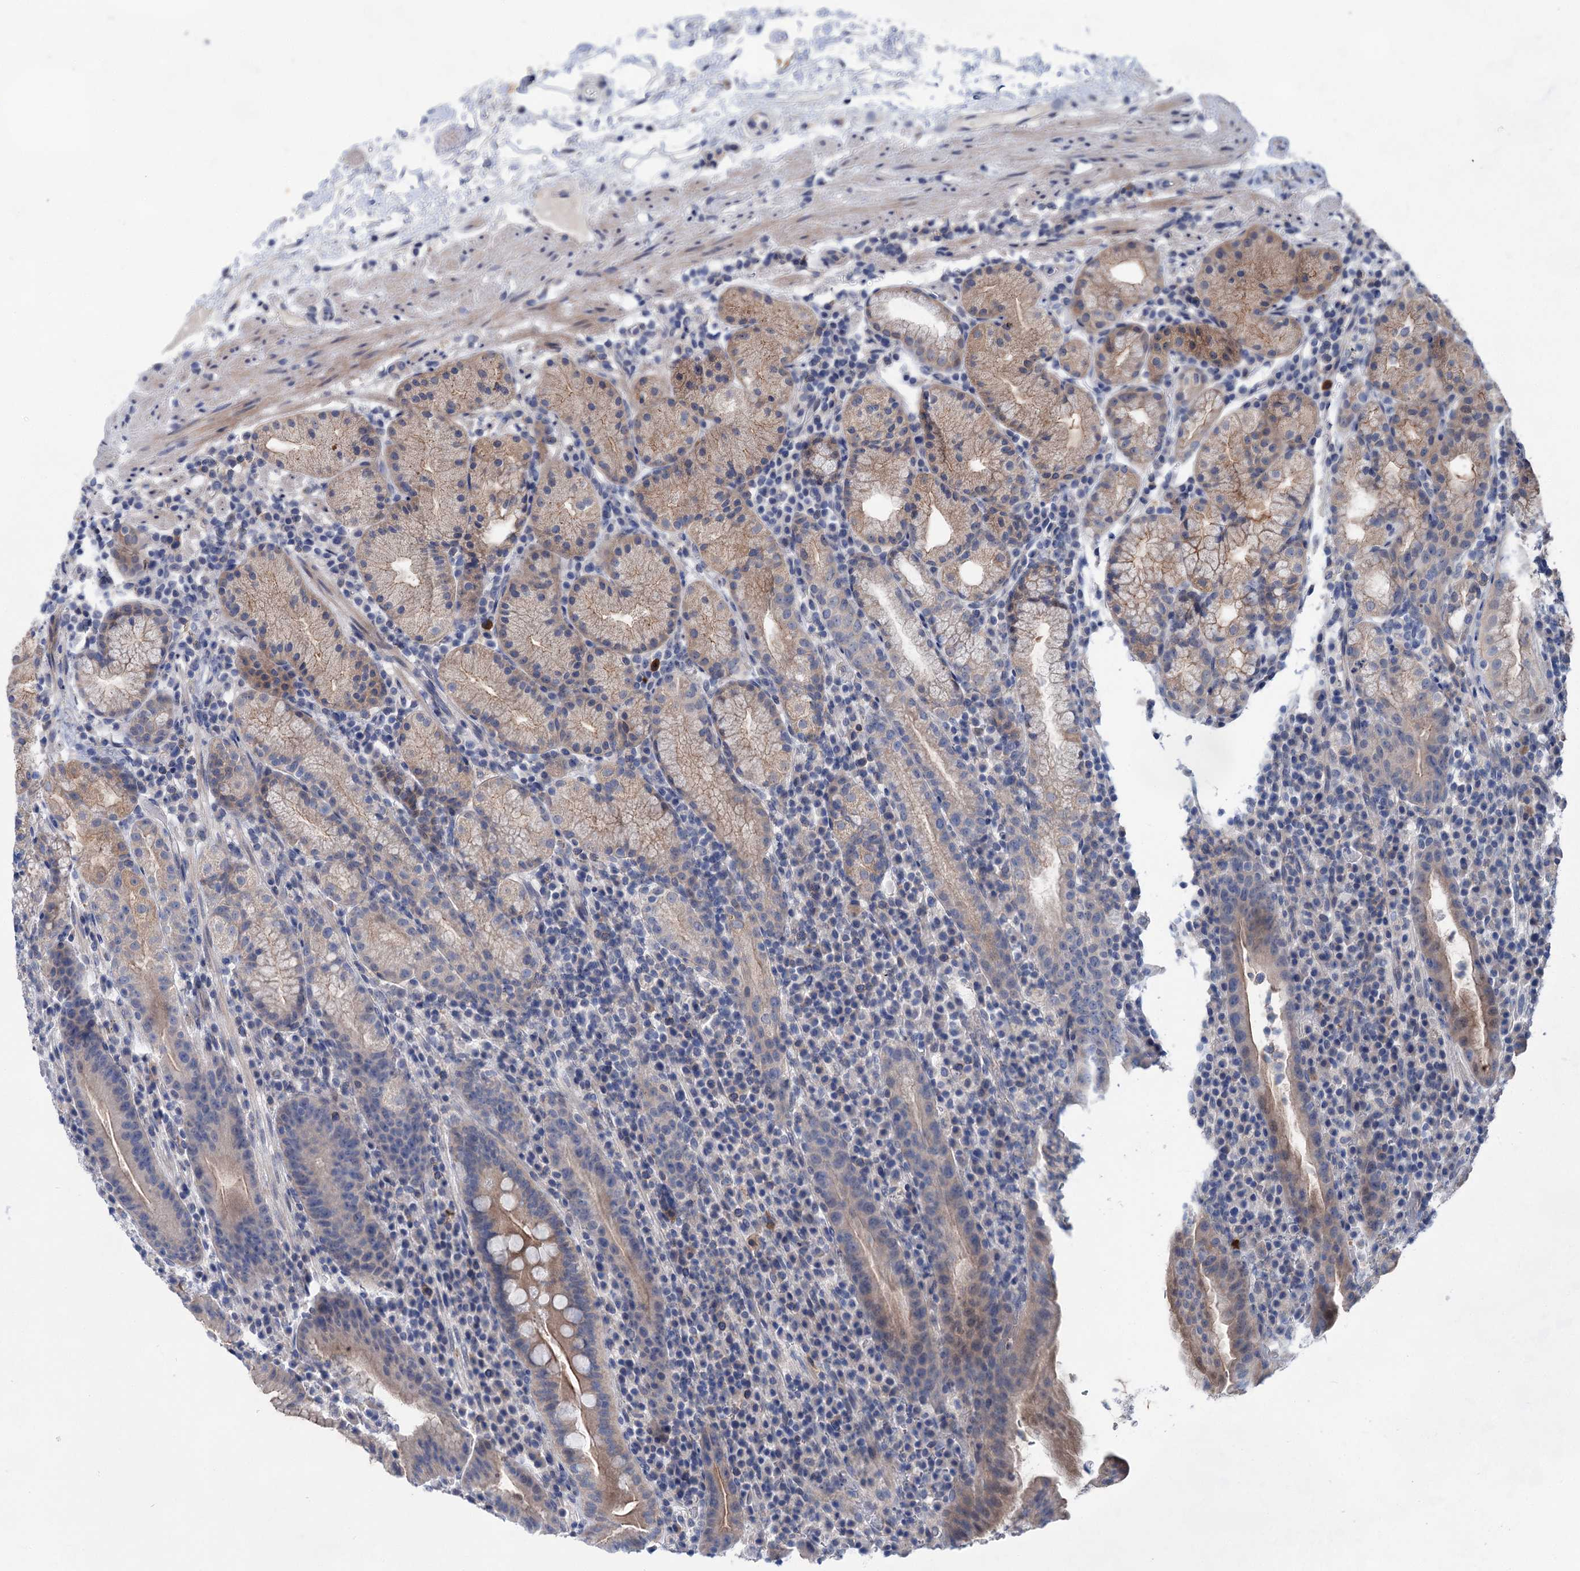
{"staining": {"intensity": "weak", "quantity": "25%-75%", "location": "cytoplasmic/membranous"}, "tissue": "stomach", "cell_type": "Glandular cells", "image_type": "normal", "snomed": [{"axis": "morphology", "description": "Normal tissue, NOS"}, {"axis": "morphology", "description": "Inflammation, NOS"}, {"axis": "topography", "description": "Stomach"}], "caption": "DAB (3,3'-diaminobenzidine) immunohistochemical staining of normal human stomach reveals weak cytoplasmic/membranous protein staining in about 25%-75% of glandular cells. (DAB IHC with brightfield microscopy, high magnification).", "gene": "MORN3", "patient": {"sex": "male", "age": 79}}